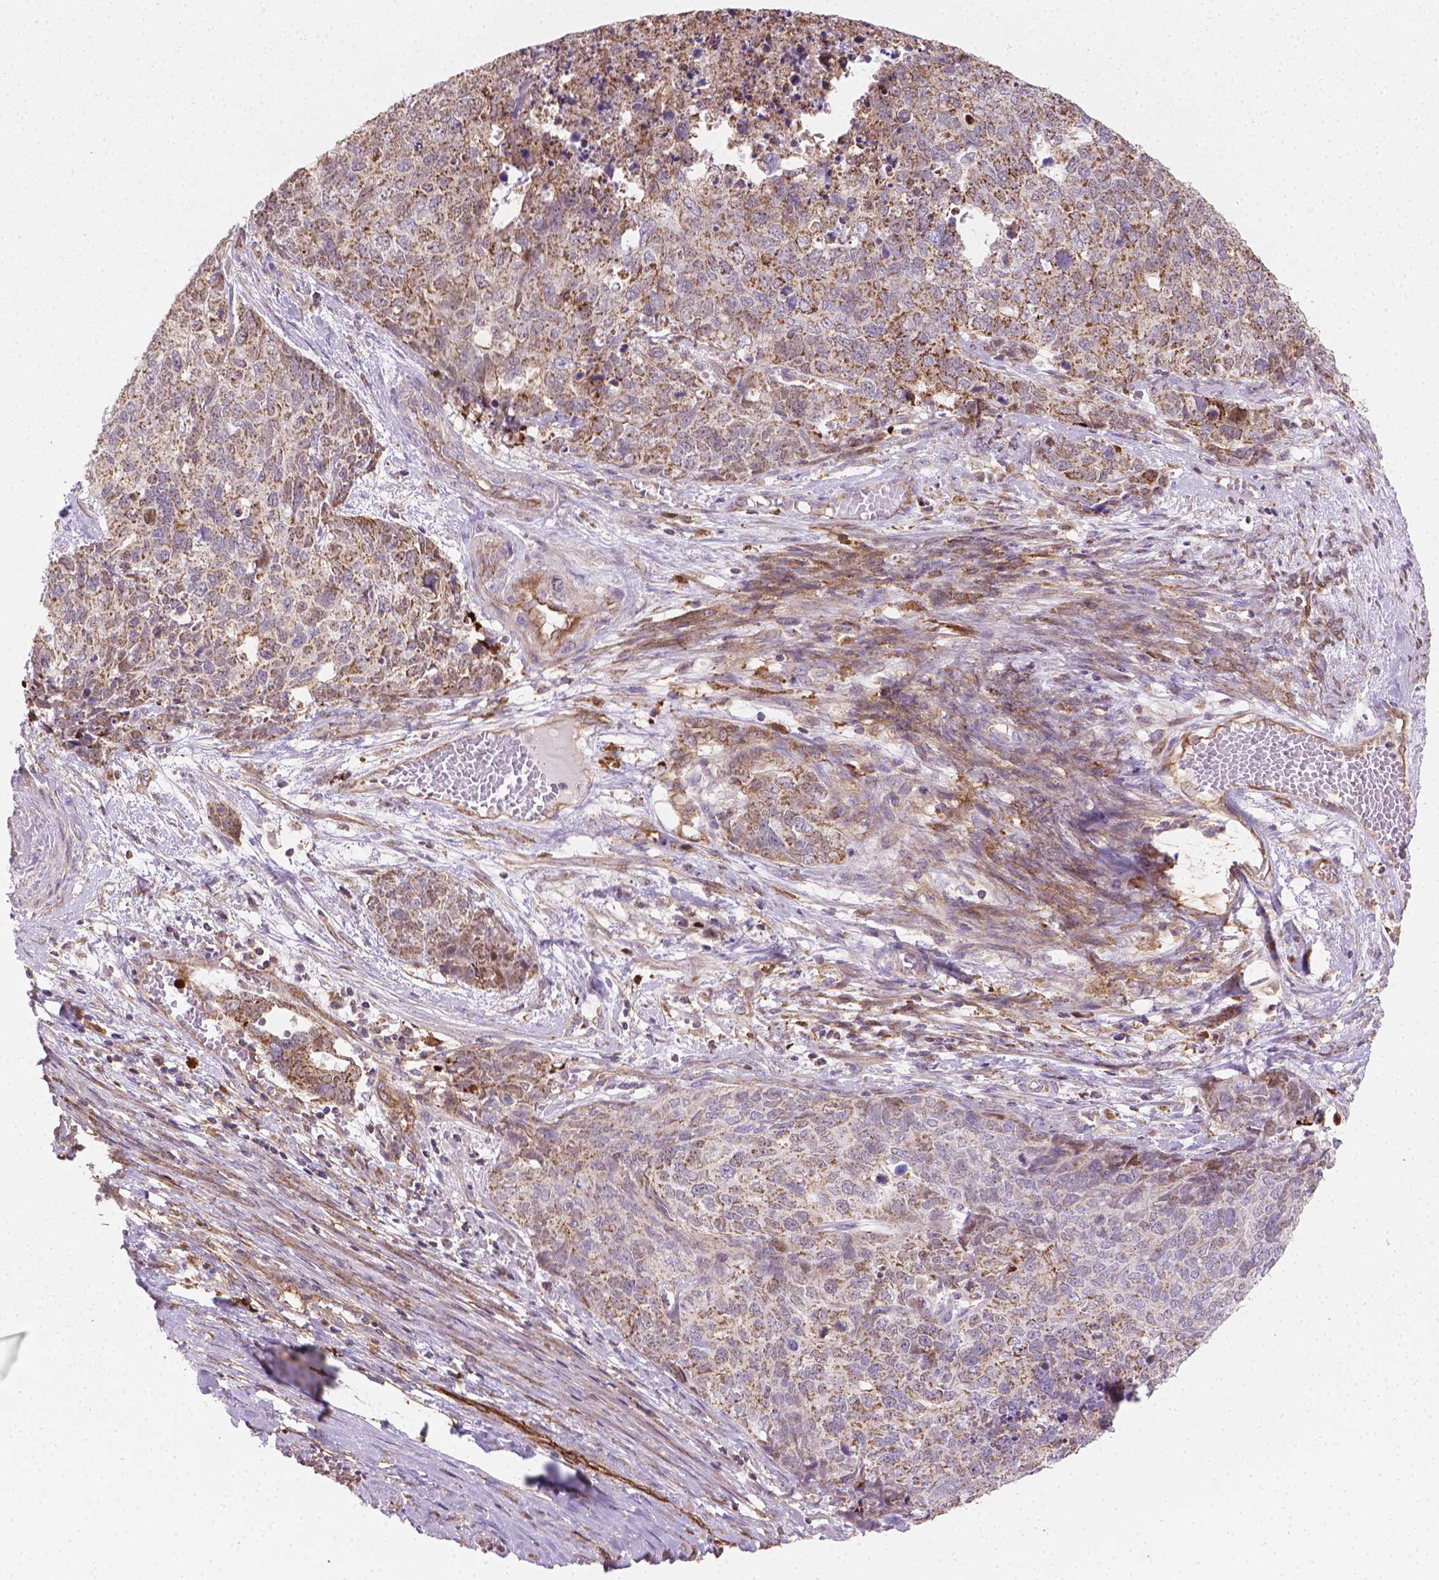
{"staining": {"intensity": "moderate", "quantity": "25%-75%", "location": "cytoplasmic/membranous"}, "tissue": "cervical cancer", "cell_type": "Tumor cells", "image_type": "cancer", "snomed": [{"axis": "morphology", "description": "Squamous cell carcinoma, NOS"}, {"axis": "topography", "description": "Cervix"}], "caption": "Moderate cytoplasmic/membranous protein staining is present in about 25%-75% of tumor cells in squamous cell carcinoma (cervical).", "gene": "TCAF1", "patient": {"sex": "female", "age": 63}}